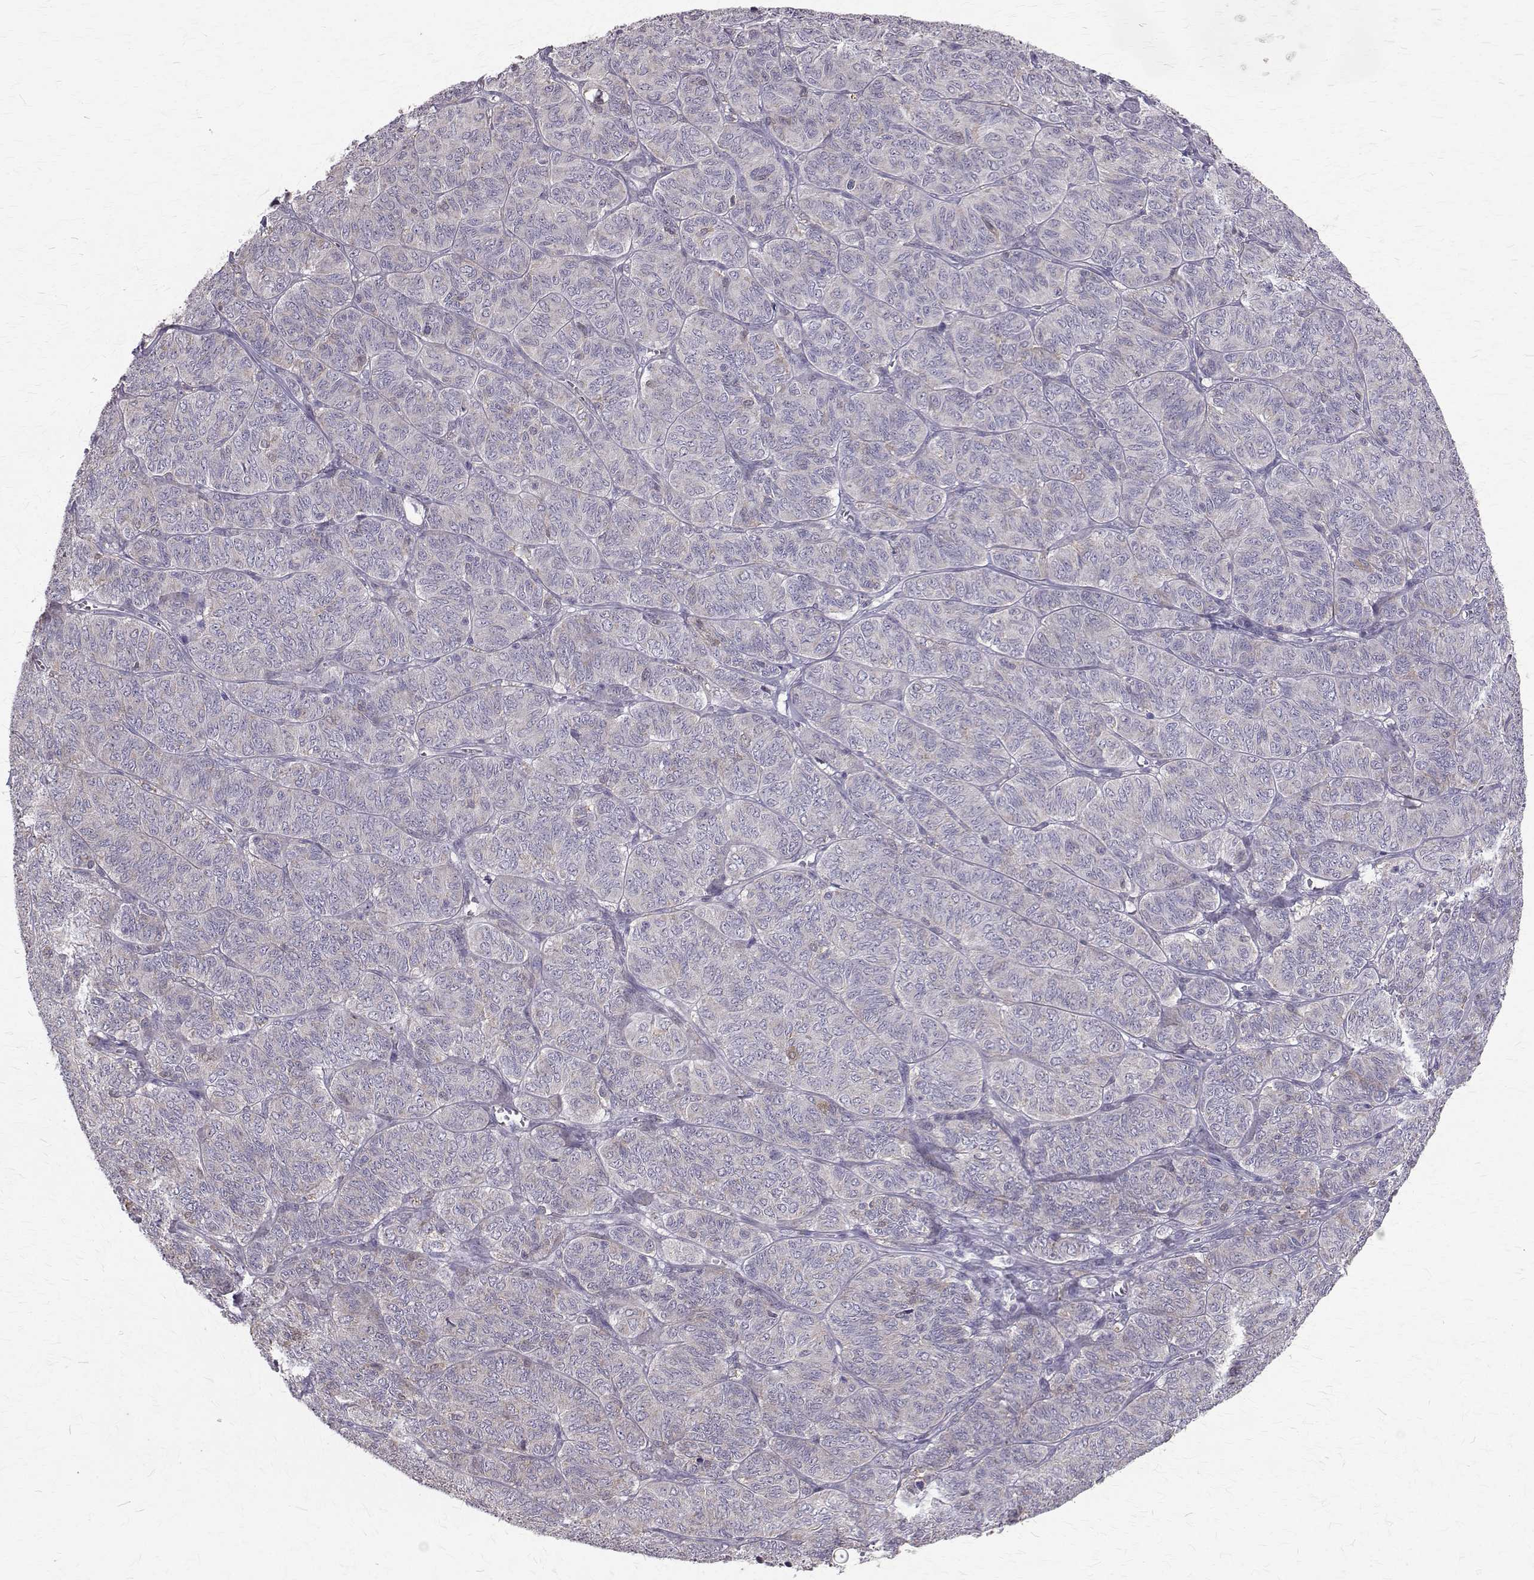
{"staining": {"intensity": "negative", "quantity": "none", "location": "none"}, "tissue": "ovarian cancer", "cell_type": "Tumor cells", "image_type": "cancer", "snomed": [{"axis": "morphology", "description": "Carcinoma, endometroid"}, {"axis": "topography", "description": "Ovary"}], "caption": "A high-resolution image shows immunohistochemistry (IHC) staining of ovarian cancer, which displays no significant expression in tumor cells. (DAB (3,3'-diaminobenzidine) immunohistochemistry (IHC) visualized using brightfield microscopy, high magnification).", "gene": "CCDC89", "patient": {"sex": "female", "age": 80}}